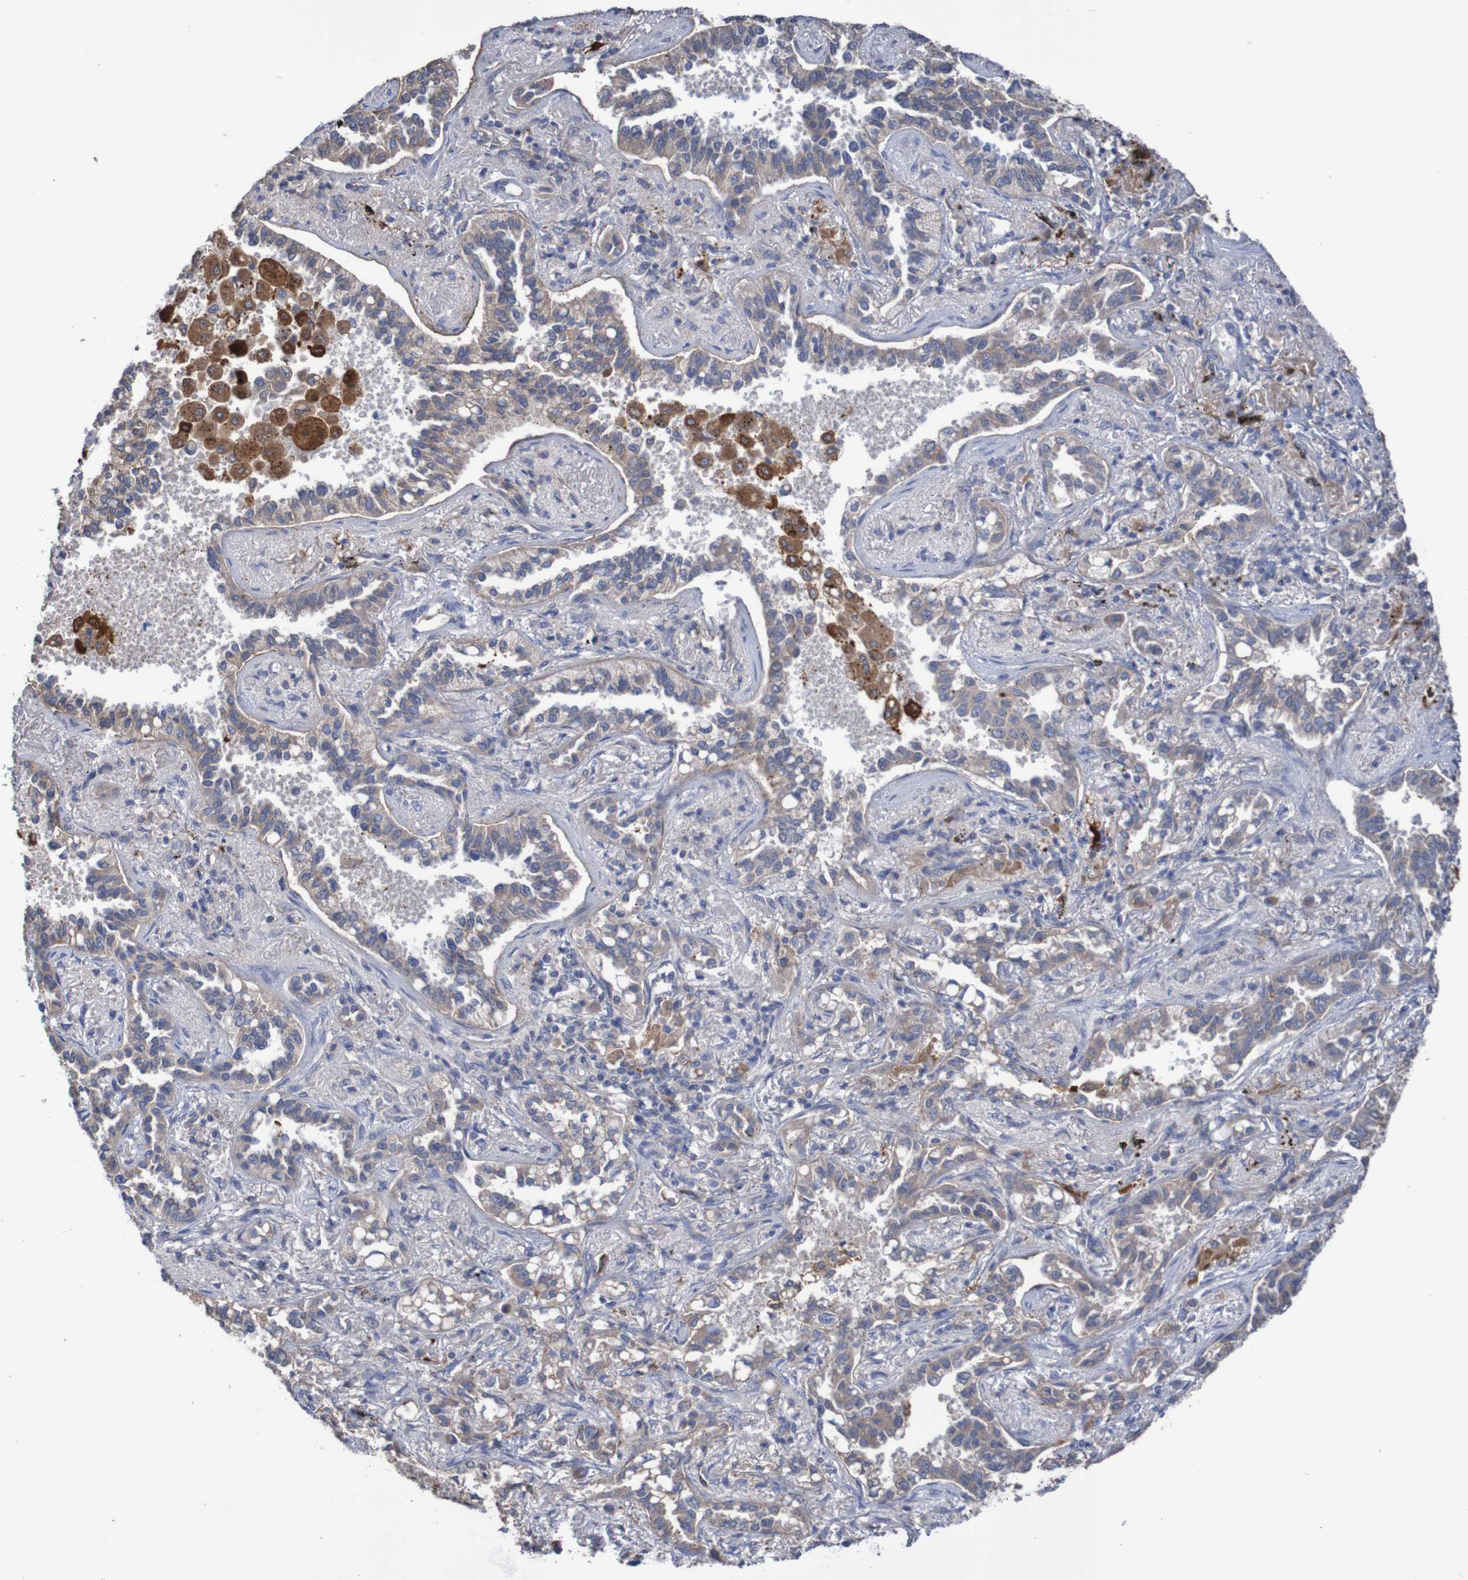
{"staining": {"intensity": "weak", "quantity": ">75%", "location": "cytoplasmic/membranous"}, "tissue": "lung cancer", "cell_type": "Tumor cells", "image_type": "cancer", "snomed": [{"axis": "morphology", "description": "Normal tissue, NOS"}, {"axis": "morphology", "description": "Adenocarcinoma, NOS"}, {"axis": "topography", "description": "Lung"}], "caption": "Lung cancer stained with a brown dye reveals weak cytoplasmic/membranous positive staining in about >75% of tumor cells.", "gene": "PHYH", "patient": {"sex": "male", "age": 59}}